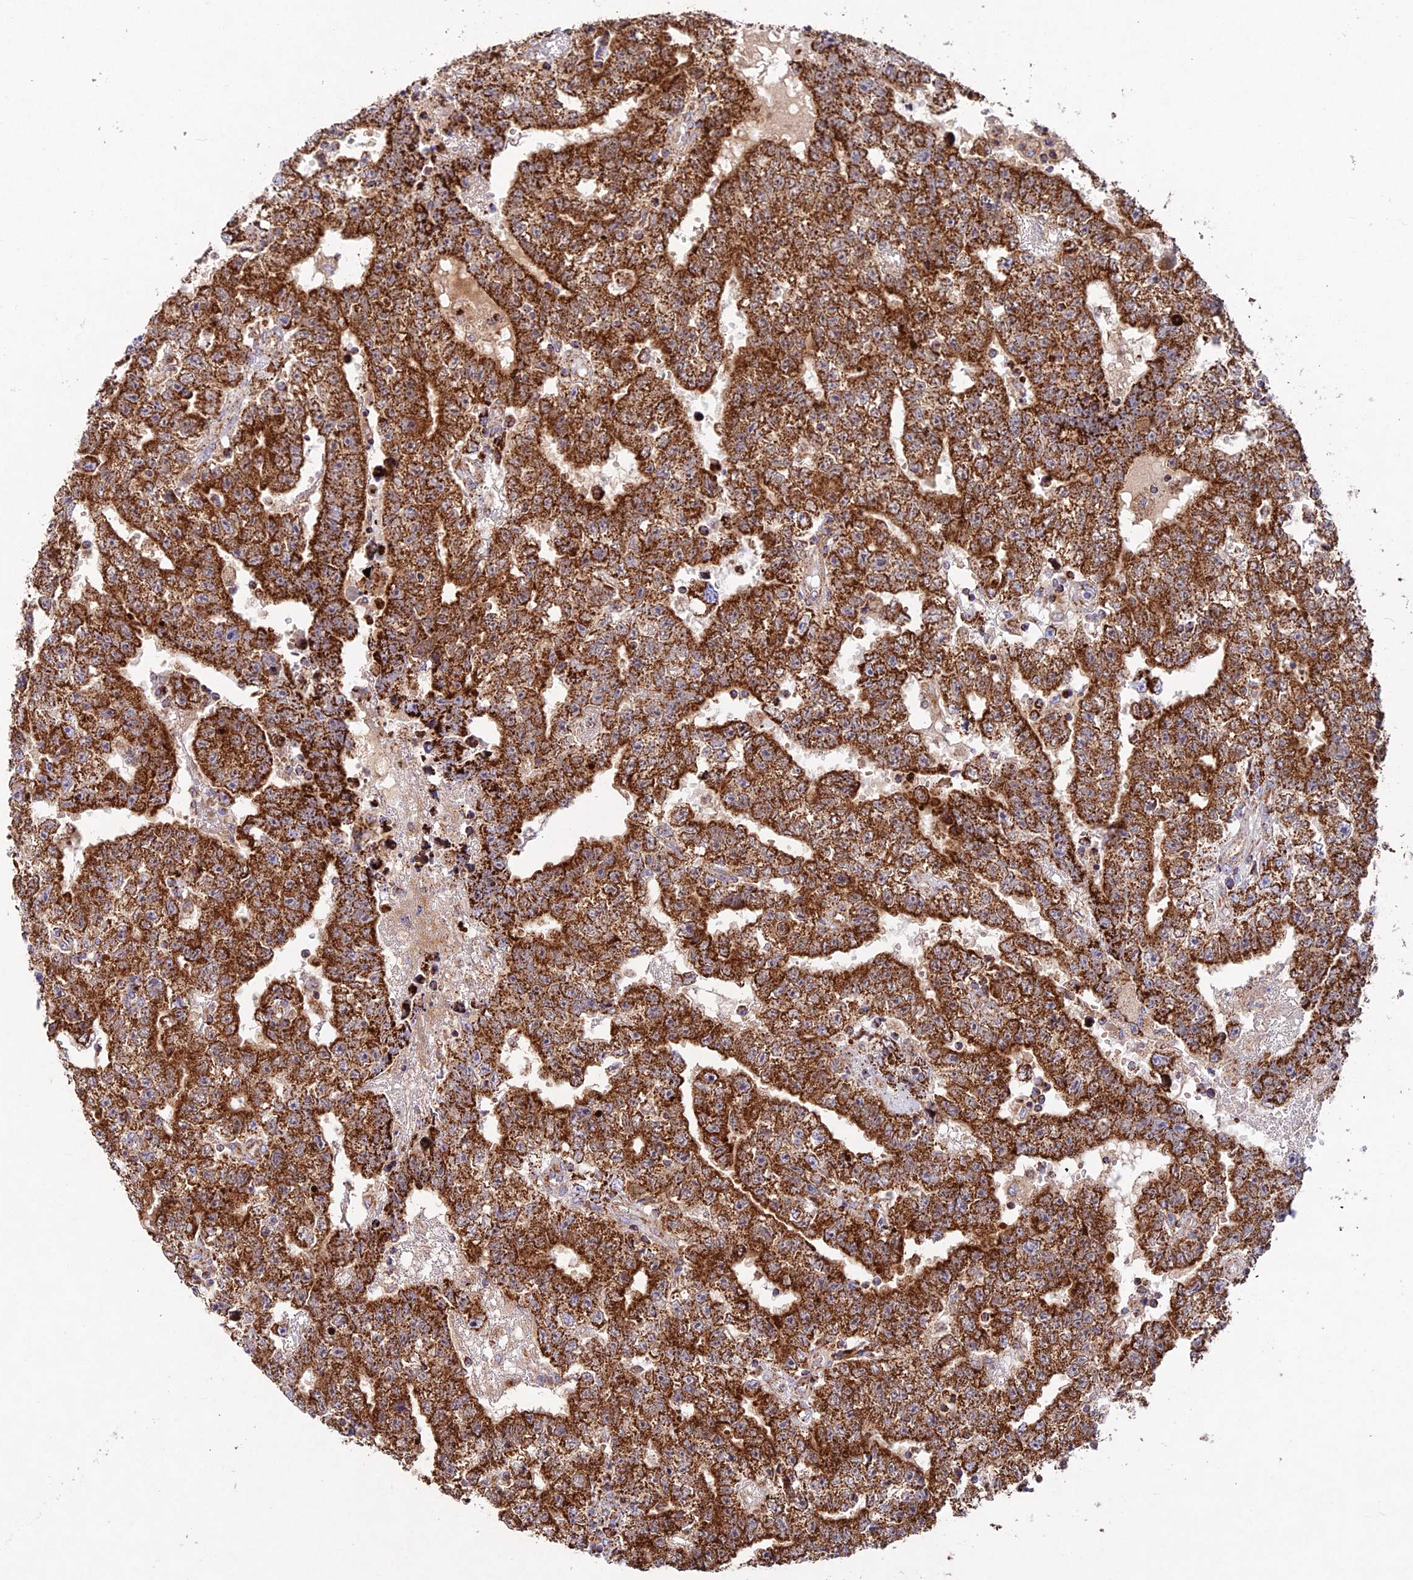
{"staining": {"intensity": "strong", "quantity": ">75%", "location": "cytoplasmic/membranous"}, "tissue": "testis cancer", "cell_type": "Tumor cells", "image_type": "cancer", "snomed": [{"axis": "morphology", "description": "Carcinoma, Embryonal, NOS"}, {"axis": "topography", "description": "Testis"}], "caption": "The immunohistochemical stain highlights strong cytoplasmic/membranous expression in tumor cells of testis cancer tissue.", "gene": "KHDC3L", "patient": {"sex": "male", "age": 25}}